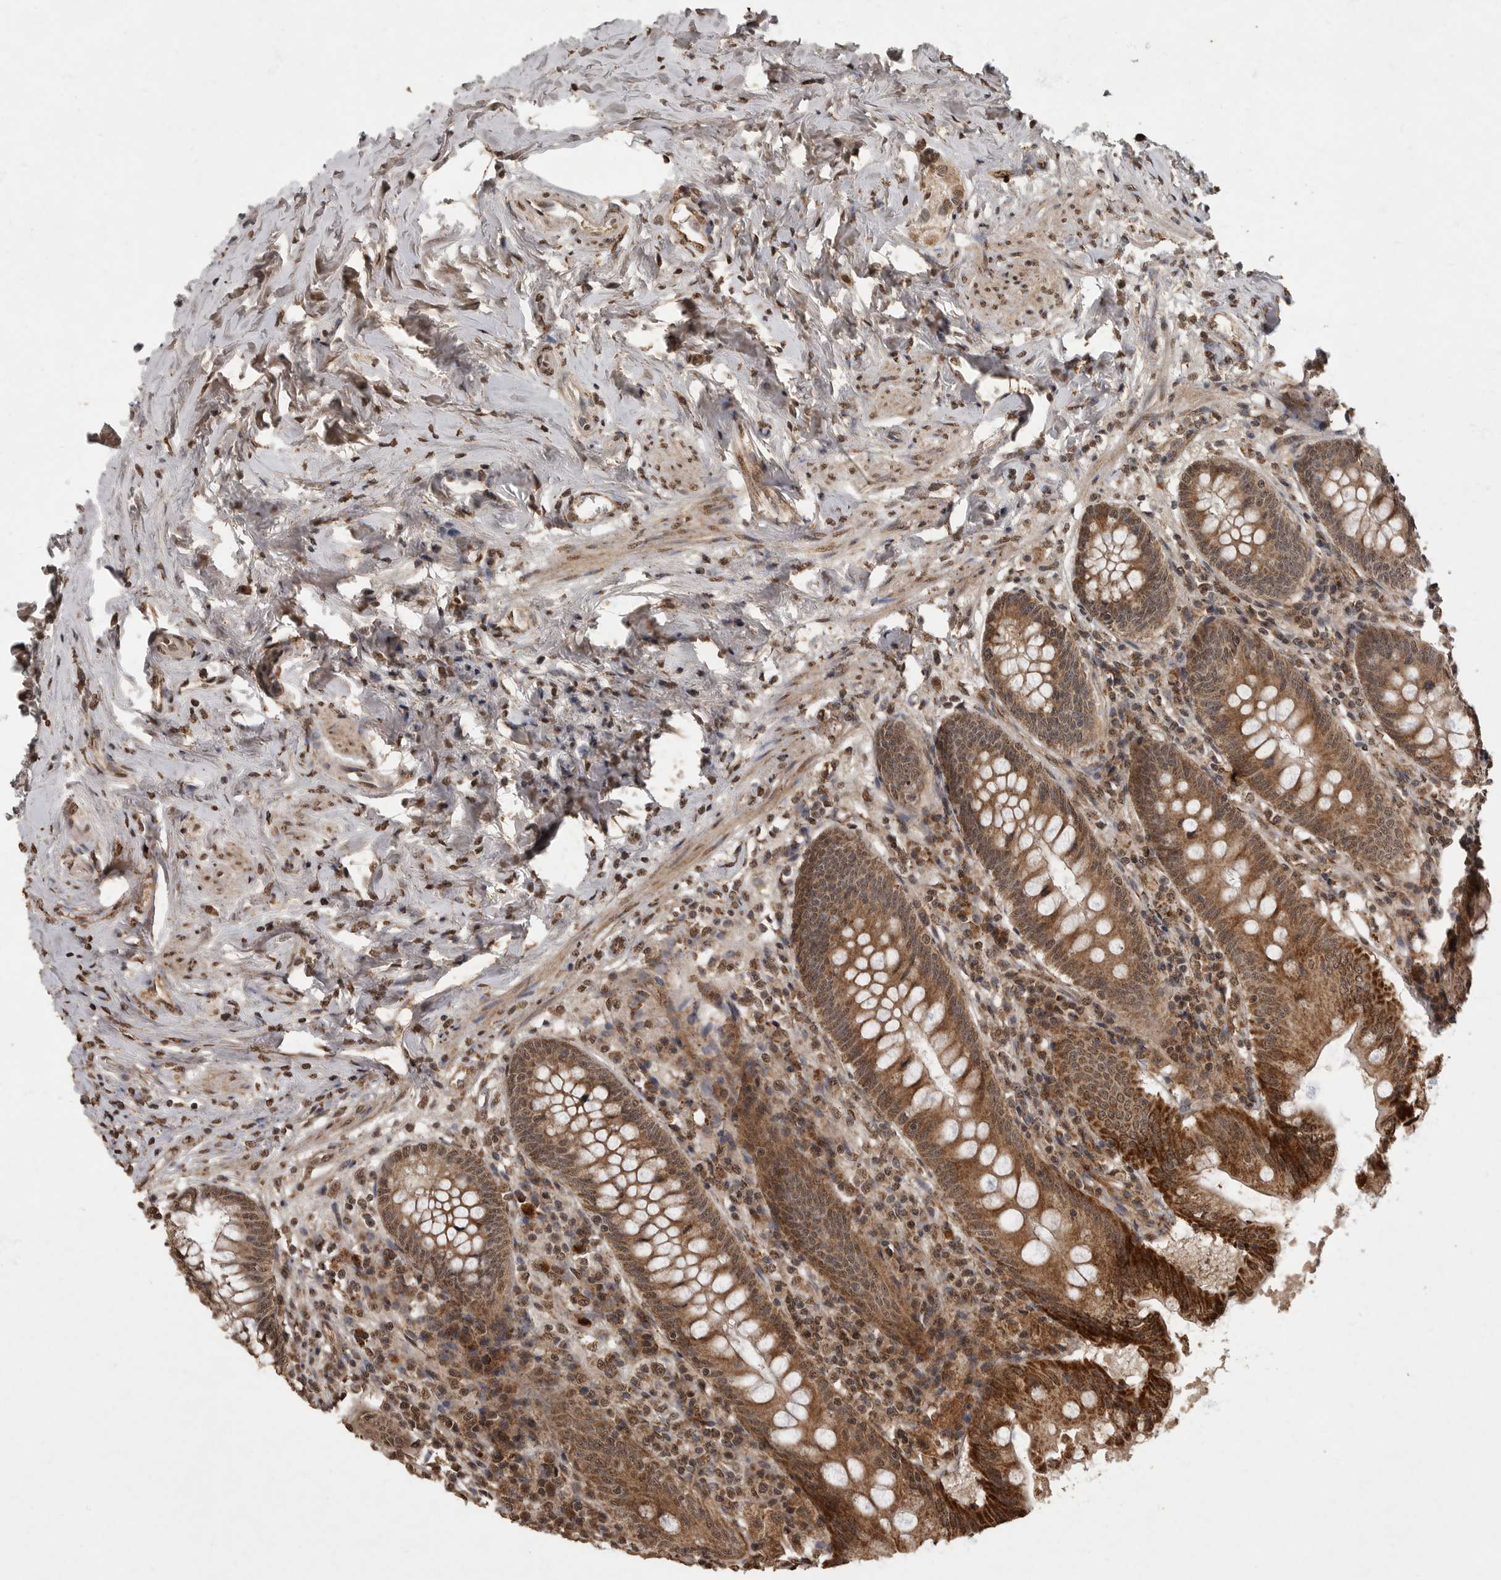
{"staining": {"intensity": "strong", "quantity": ">75%", "location": "cytoplasmic/membranous"}, "tissue": "appendix", "cell_type": "Glandular cells", "image_type": "normal", "snomed": [{"axis": "morphology", "description": "Normal tissue, NOS"}, {"axis": "topography", "description": "Appendix"}], "caption": "Protein analysis of normal appendix reveals strong cytoplasmic/membranous staining in about >75% of glandular cells.", "gene": "MAFG", "patient": {"sex": "female", "age": 54}}